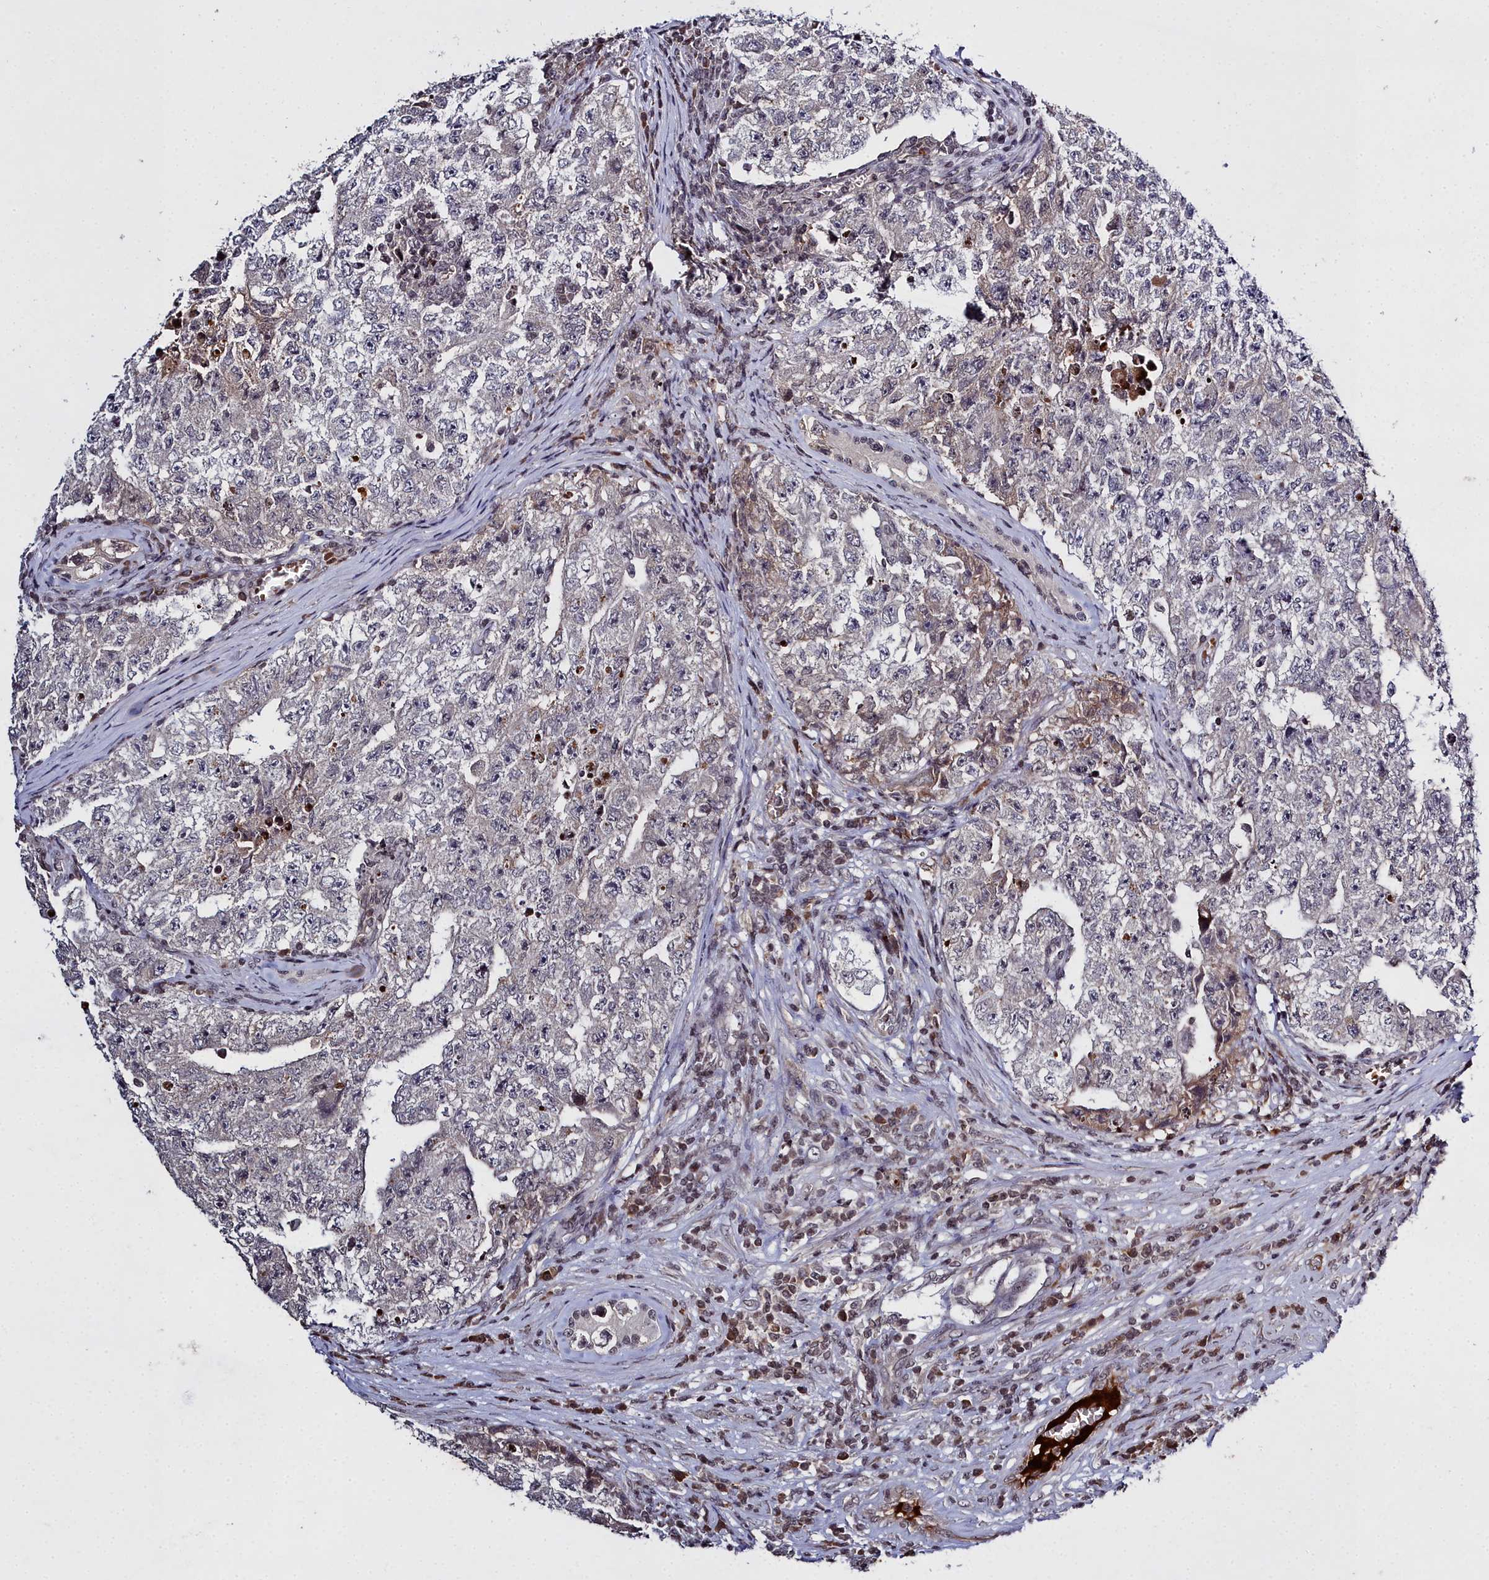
{"staining": {"intensity": "moderate", "quantity": "<25%", "location": "cytoplasmic/membranous"}, "tissue": "testis cancer", "cell_type": "Tumor cells", "image_type": "cancer", "snomed": [{"axis": "morphology", "description": "Carcinoma, Embryonal, NOS"}, {"axis": "topography", "description": "Testis"}], "caption": "DAB (3,3'-diaminobenzidine) immunohistochemical staining of human testis cancer reveals moderate cytoplasmic/membranous protein staining in approximately <25% of tumor cells. (Brightfield microscopy of DAB IHC at high magnification).", "gene": "FZD4", "patient": {"sex": "male", "age": 17}}